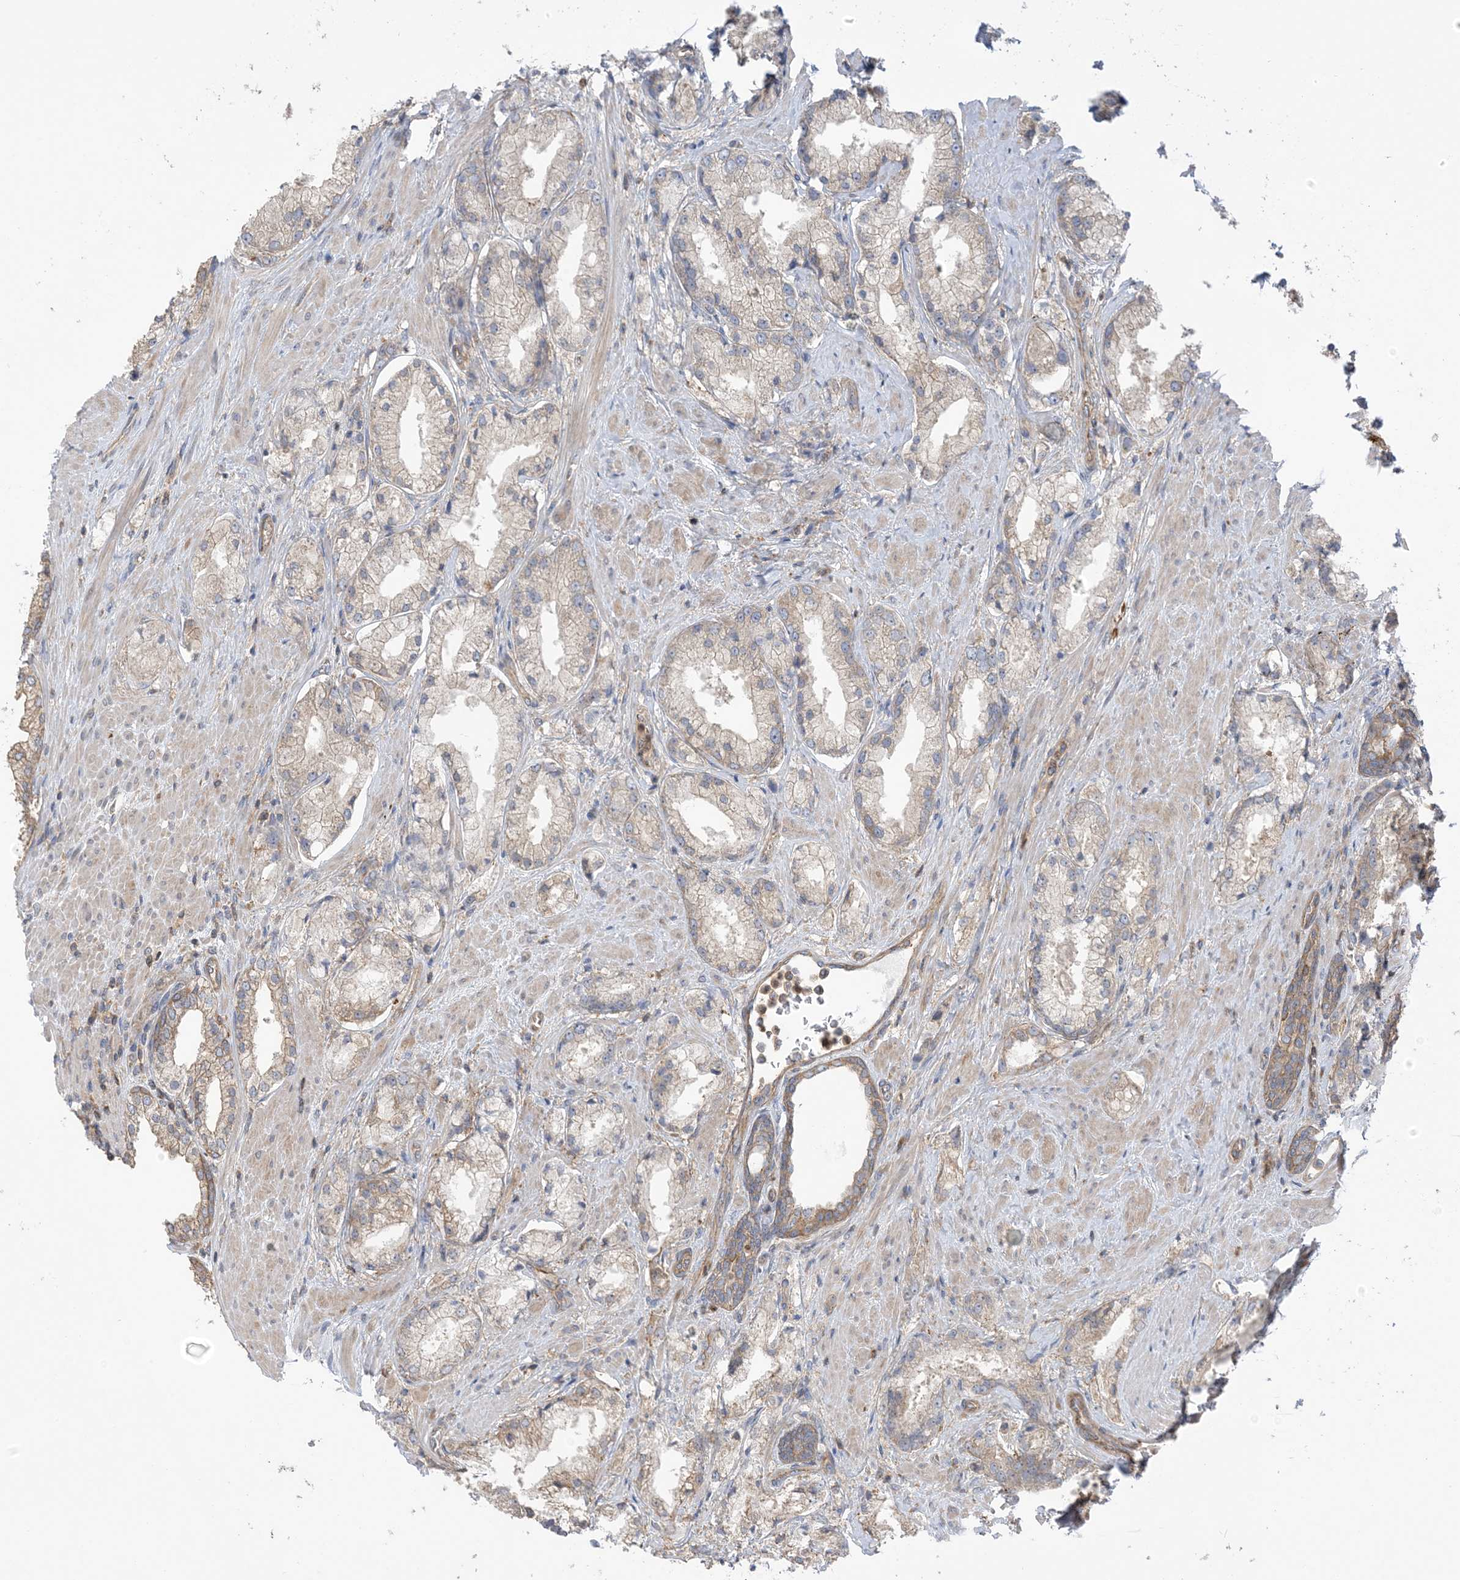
{"staining": {"intensity": "weak", "quantity": "<25%", "location": "cytoplasmic/membranous"}, "tissue": "prostate cancer", "cell_type": "Tumor cells", "image_type": "cancer", "snomed": [{"axis": "morphology", "description": "Adenocarcinoma, Low grade"}, {"axis": "topography", "description": "Prostate"}], "caption": "There is no significant staining in tumor cells of adenocarcinoma (low-grade) (prostate).", "gene": "ICMT", "patient": {"sex": "male", "age": 67}}